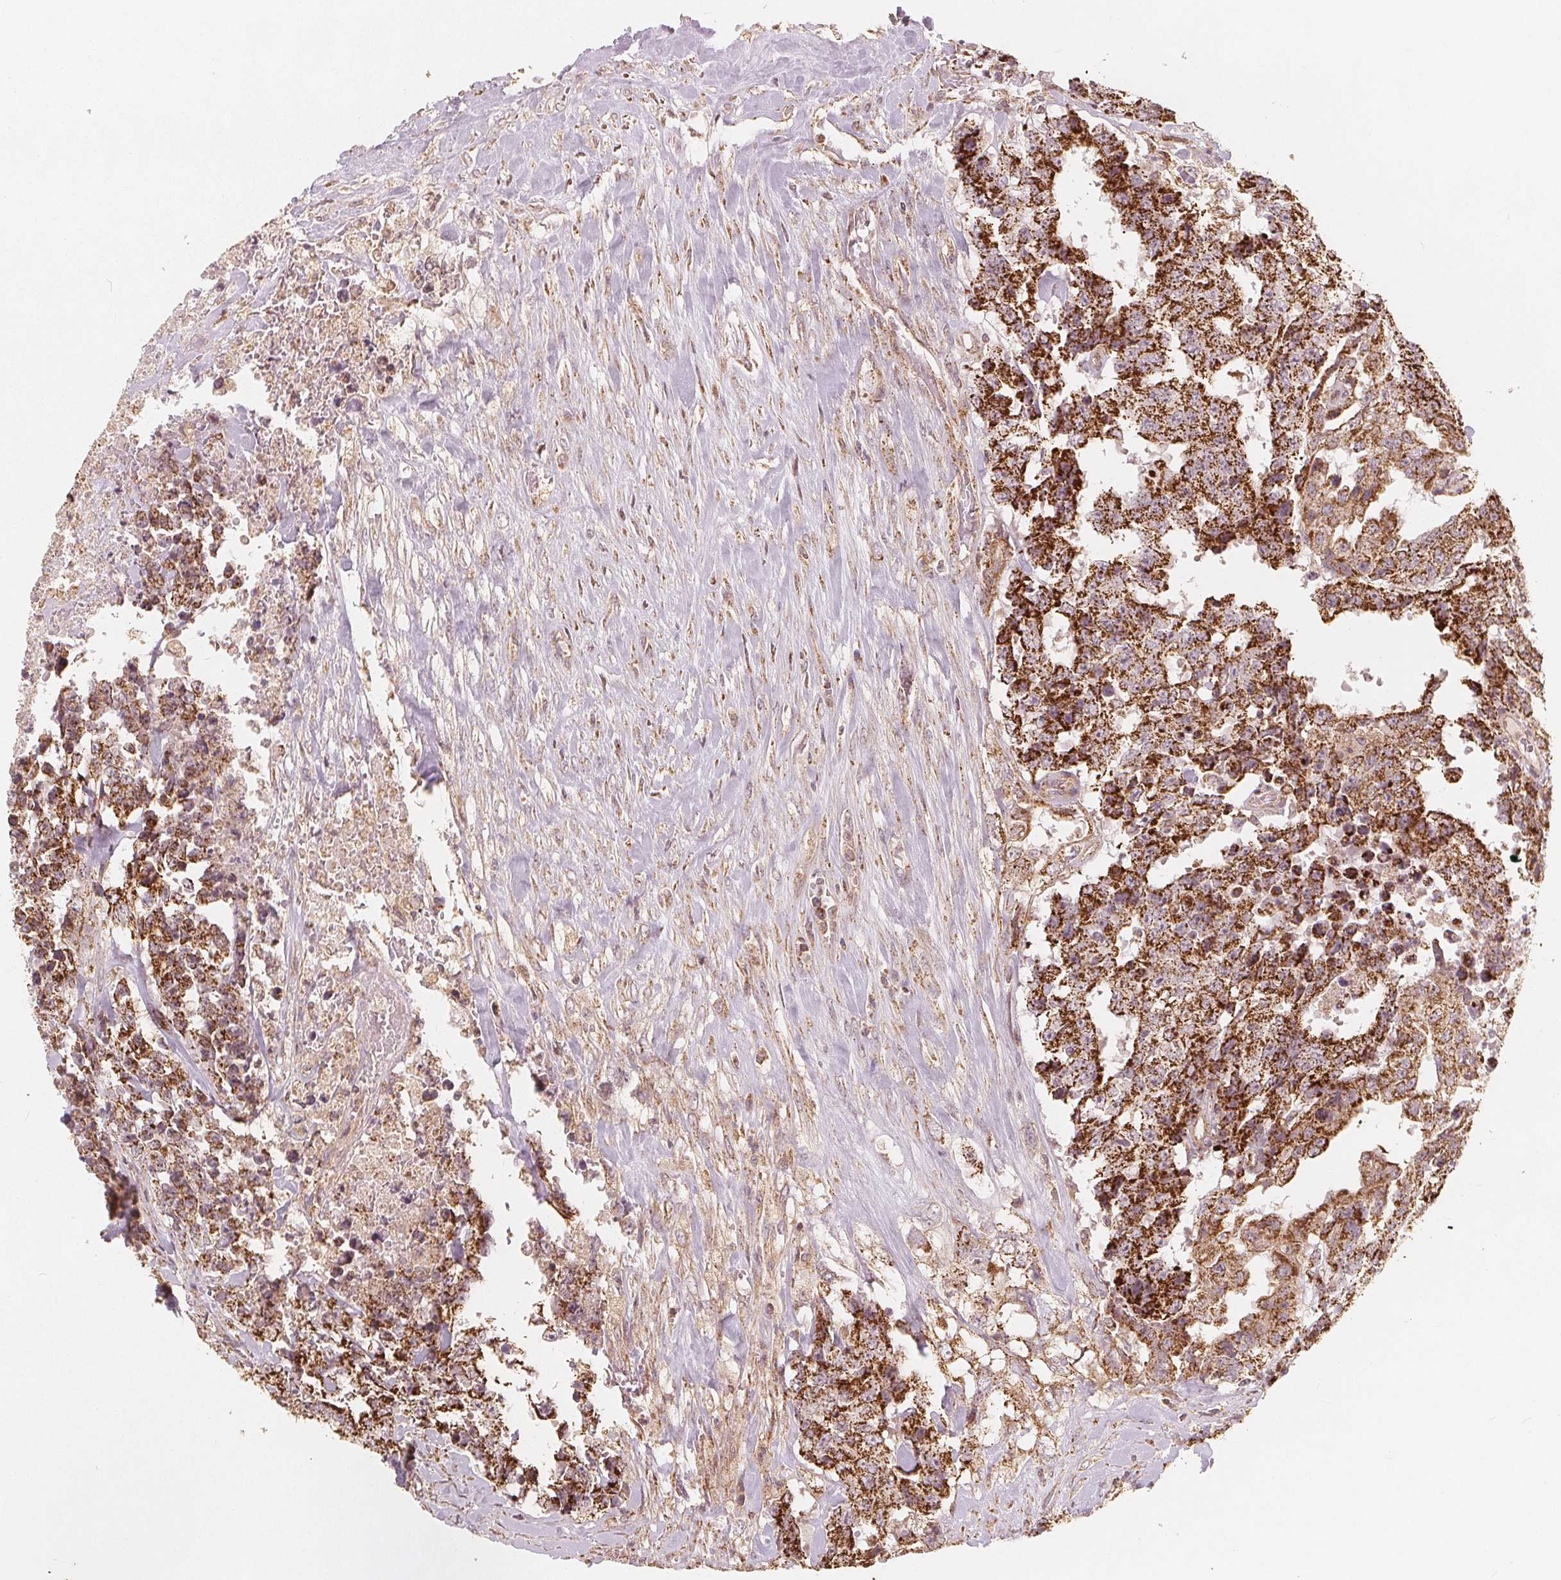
{"staining": {"intensity": "strong", "quantity": ">75%", "location": "cytoplasmic/membranous"}, "tissue": "testis cancer", "cell_type": "Tumor cells", "image_type": "cancer", "snomed": [{"axis": "morphology", "description": "Carcinoma, Embryonal, NOS"}, {"axis": "topography", "description": "Testis"}], "caption": "Strong cytoplasmic/membranous staining for a protein is appreciated in approximately >75% of tumor cells of testis cancer (embryonal carcinoma) using IHC.", "gene": "PEX26", "patient": {"sex": "male", "age": 24}}